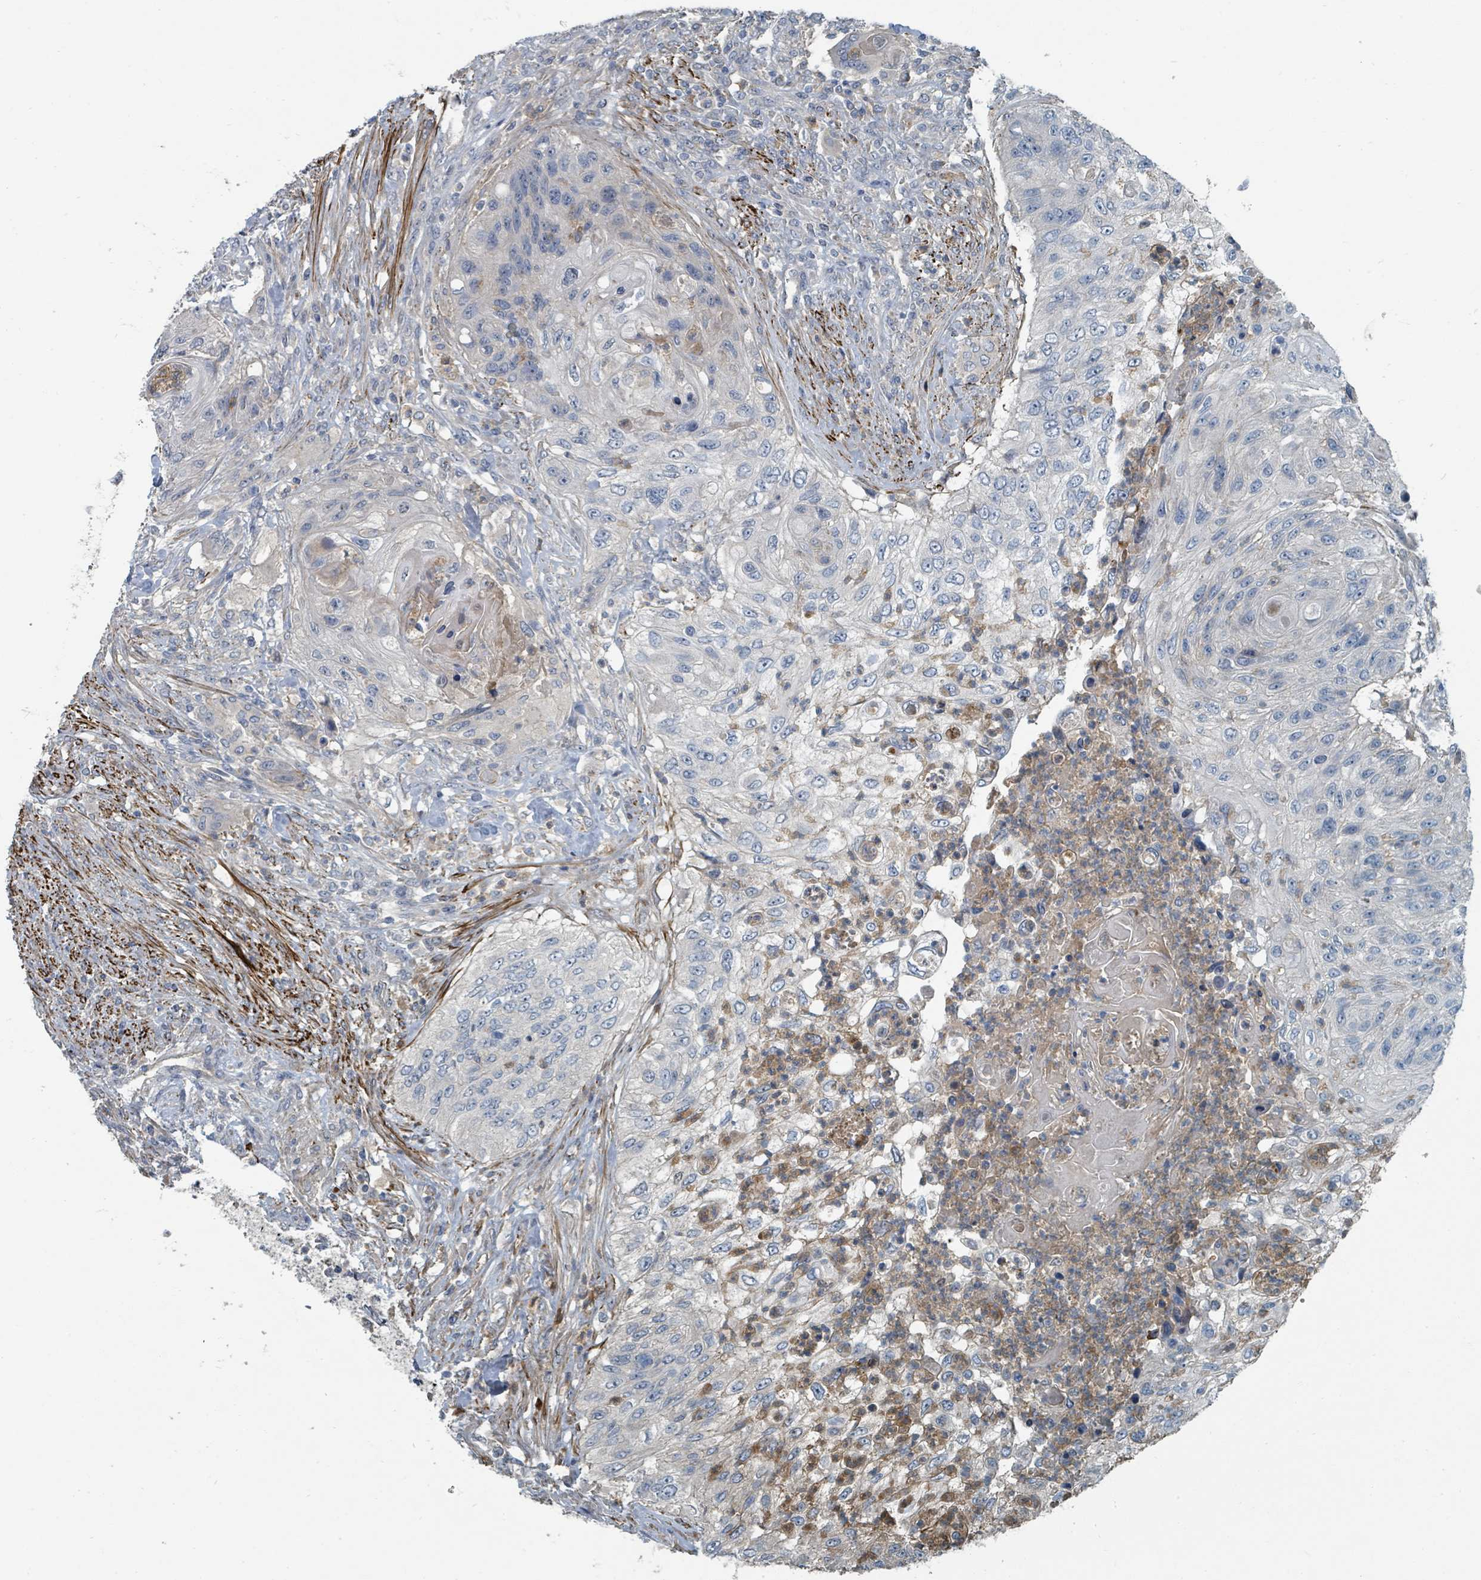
{"staining": {"intensity": "negative", "quantity": "none", "location": "none"}, "tissue": "urothelial cancer", "cell_type": "Tumor cells", "image_type": "cancer", "snomed": [{"axis": "morphology", "description": "Urothelial carcinoma, High grade"}, {"axis": "topography", "description": "Urinary bladder"}], "caption": "The image shows no significant expression in tumor cells of urothelial cancer.", "gene": "SLC44A5", "patient": {"sex": "female", "age": 60}}